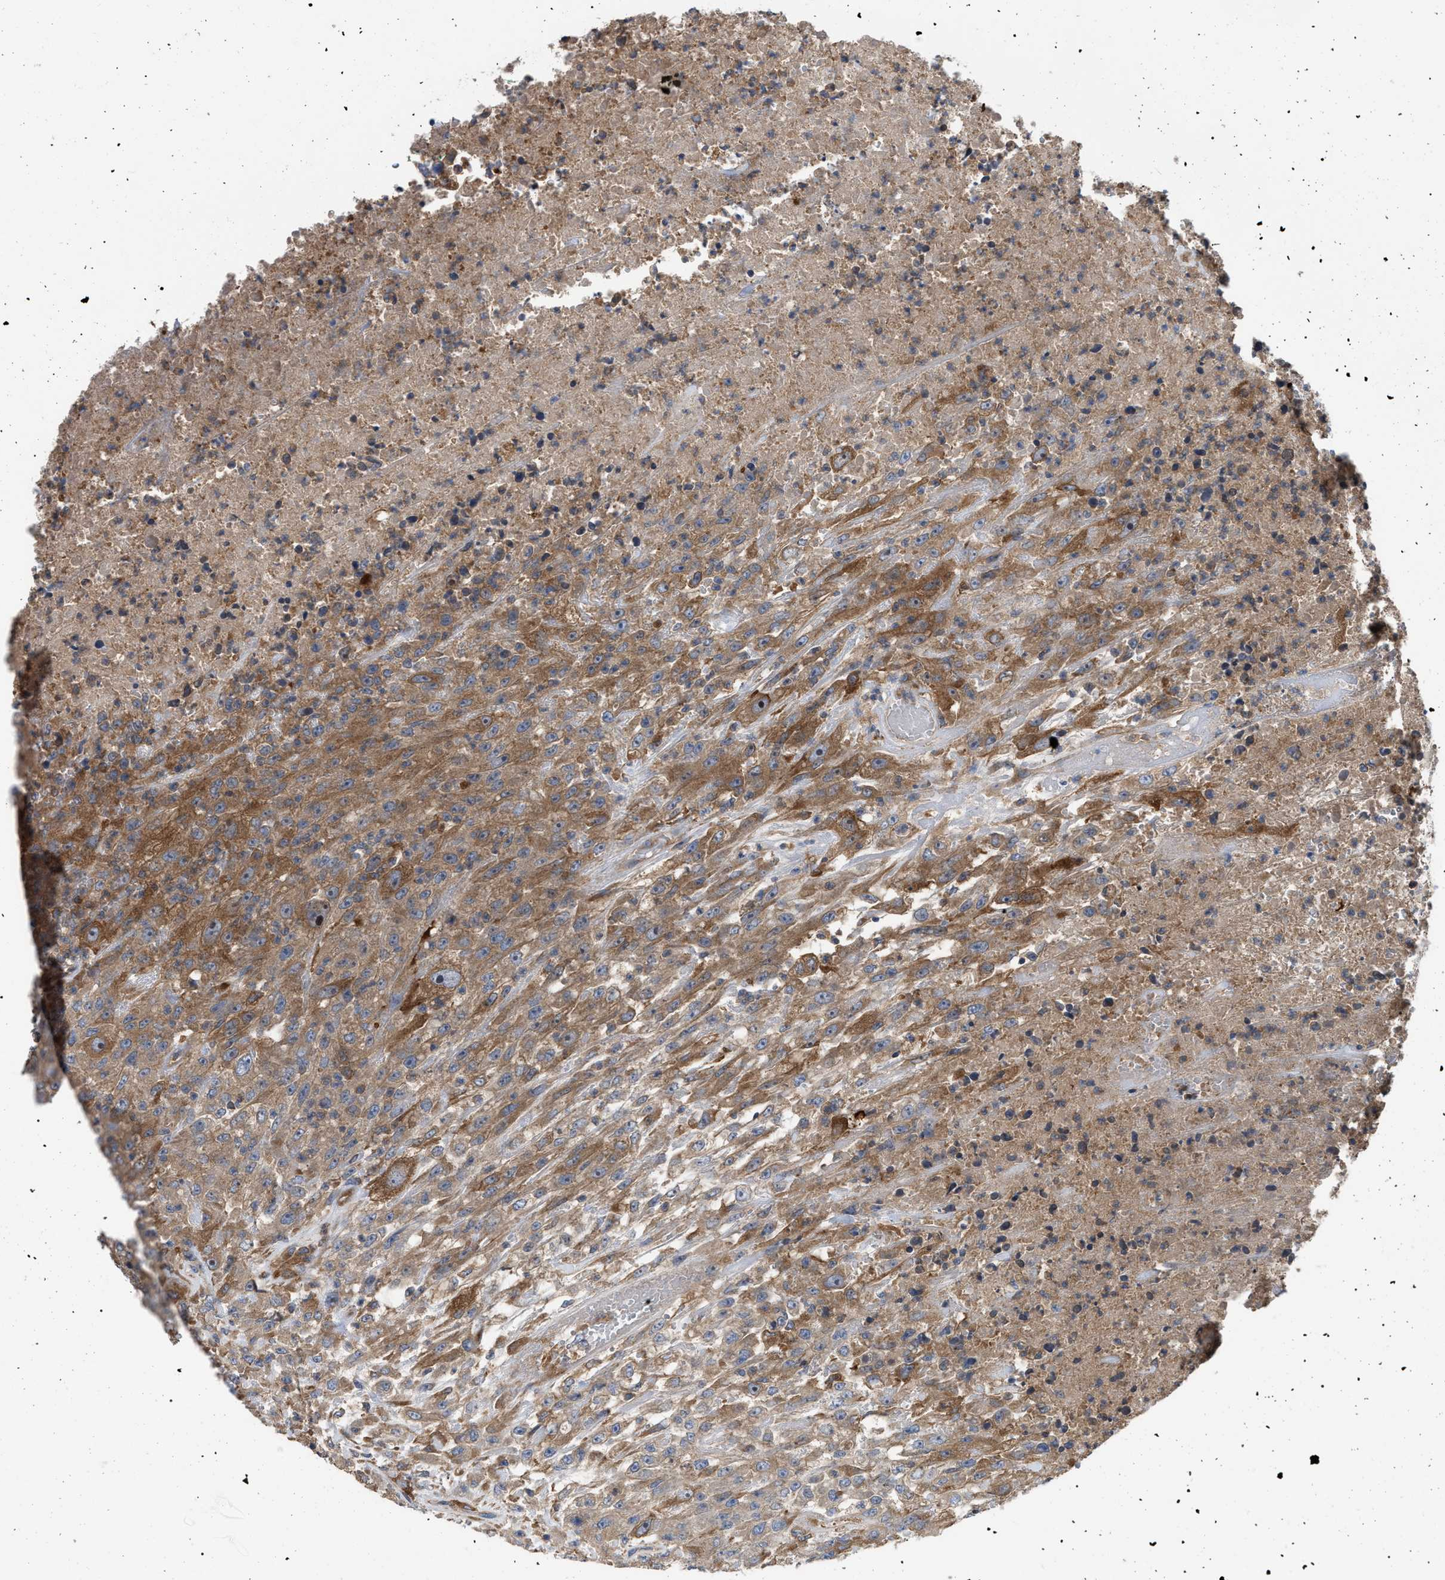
{"staining": {"intensity": "moderate", "quantity": ">75%", "location": "cytoplasmic/membranous"}, "tissue": "urothelial cancer", "cell_type": "Tumor cells", "image_type": "cancer", "snomed": [{"axis": "morphology", "description": "Urothelial carcinoma, High grade"}, {"axis": "topography", "description": "Urinary bladder"}], "caption": "DAB (3,3'-diaminobenzidine) immunohistochemical staining of urothelial carcinoma (high-grade) reveals moderate cytoplasmic/membranous protein positivity in approximately >75% of tumor cells.", "gene": "RABEP1", "patient": {"sex": "male", "age": 46}}